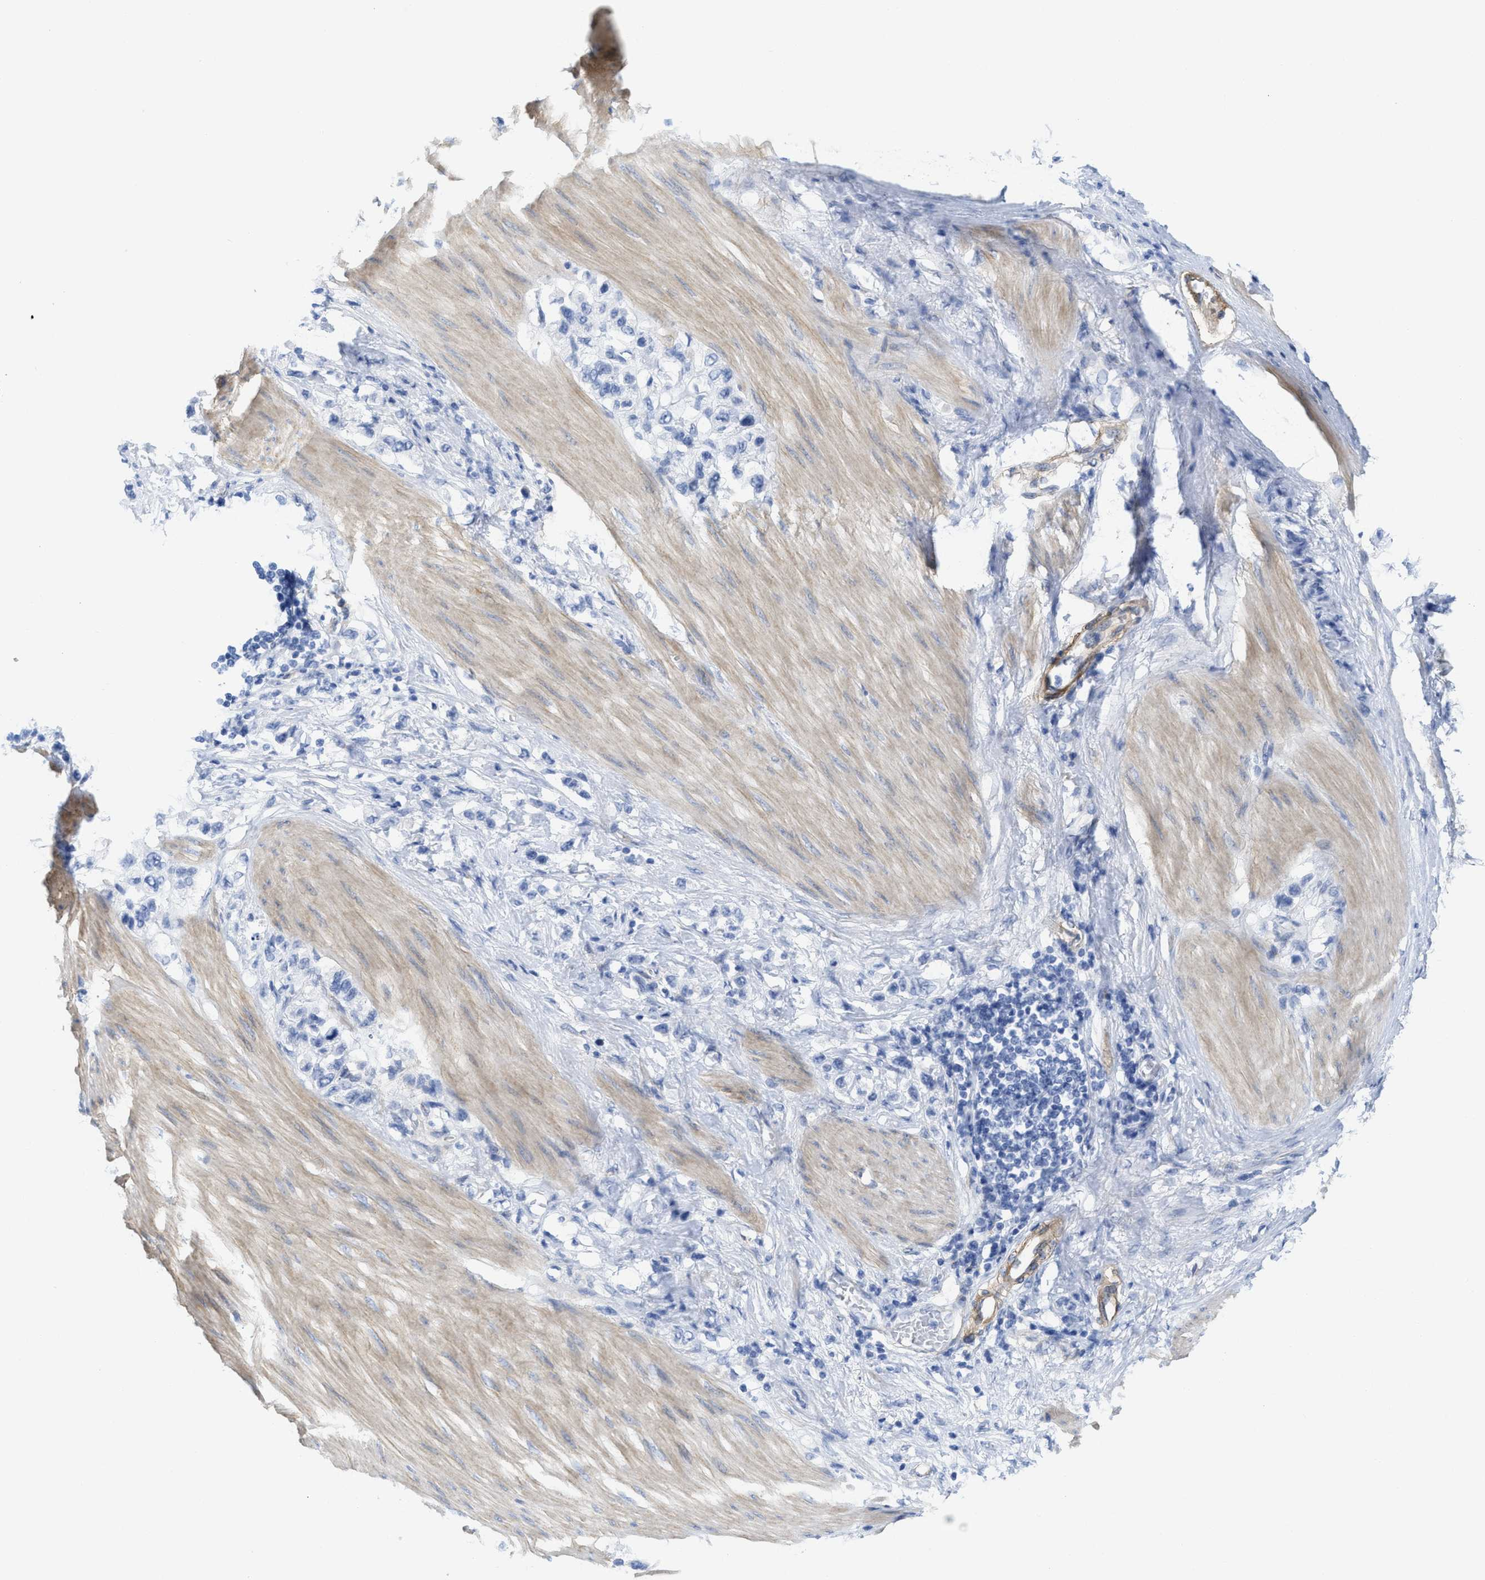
{"staining": {"intensity": "negative", "quantity": "none", "location": "none"}, "tissue": "stomach cancer", "cell_type": "Tumor cells", "image_type": "cancer", "snomed": [{"axis": "morphology", "description": "Adenocarcinoma, NOS"}, {"axis": "topography", "description": "Stomach"}], "caption": "Stomach cancer was stained to show a protein in brown. There is no significant expression in tumor cells.", "gene": "TUB", "patient": {"sex": "female", "age": 65}}